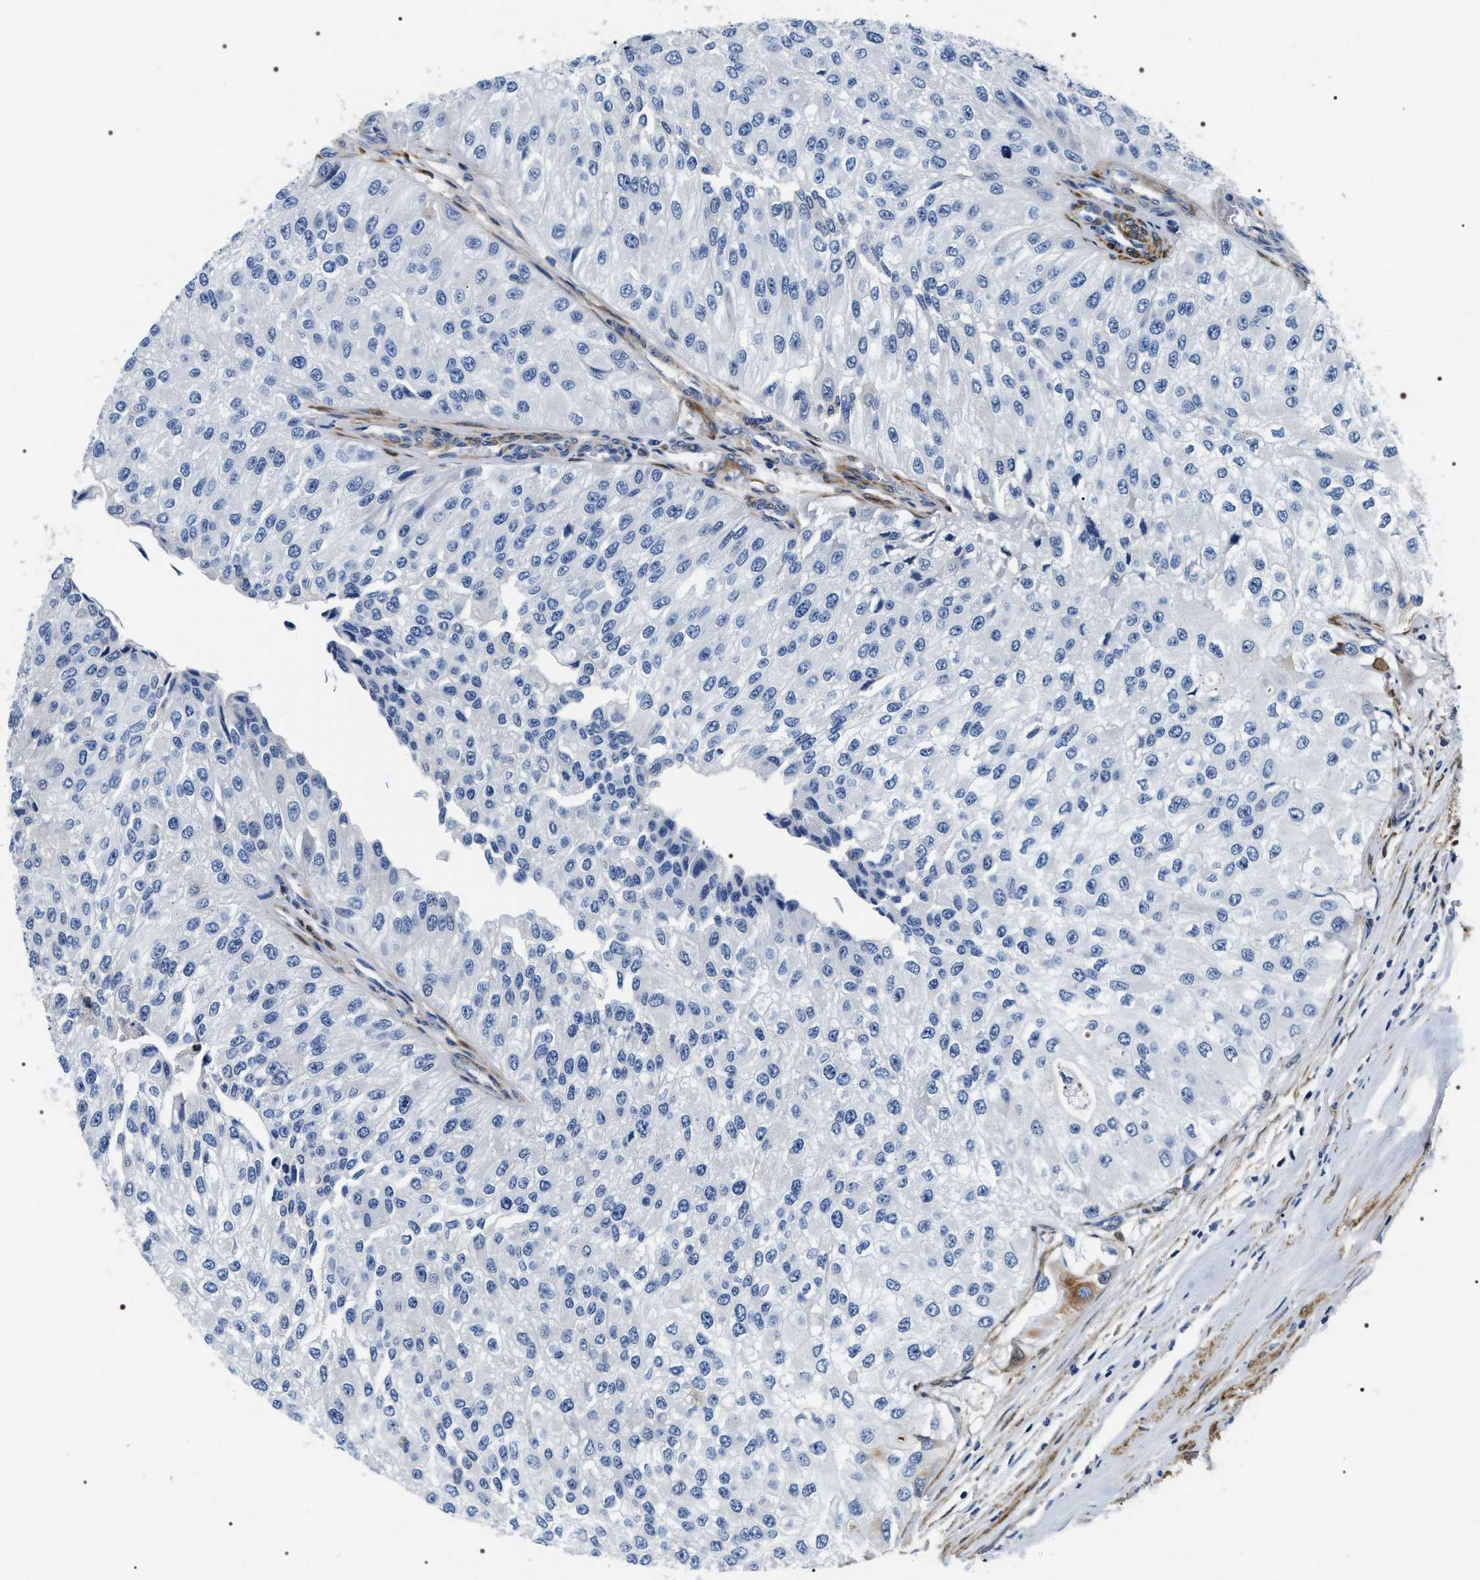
{"staining": {"intensity": "negative", "quantity": "none", "location": "none"}, "tissue": "urothelial cancer", "cell_type": "Tumor cells", "image_type": "cancer", "snomed": [{"axis": "morphology", "description": "Urothelial carcinoma, High grade"}, {"axis": "topography", "description": "Kidney"}, {"axis": "topography", "description": "Urinary bladder"}], "caption": "Urothelial carcinoma (high-grade) was stained to show a protein in brown. There is no significant staining in tumor cells. (DAB (3,3'-diaminobenzidine) immunohistochemistry visualized using brightfield microscopy, high magnification).", "gene": "BAG2", "patient": {"sex": "male", "age": 77}}